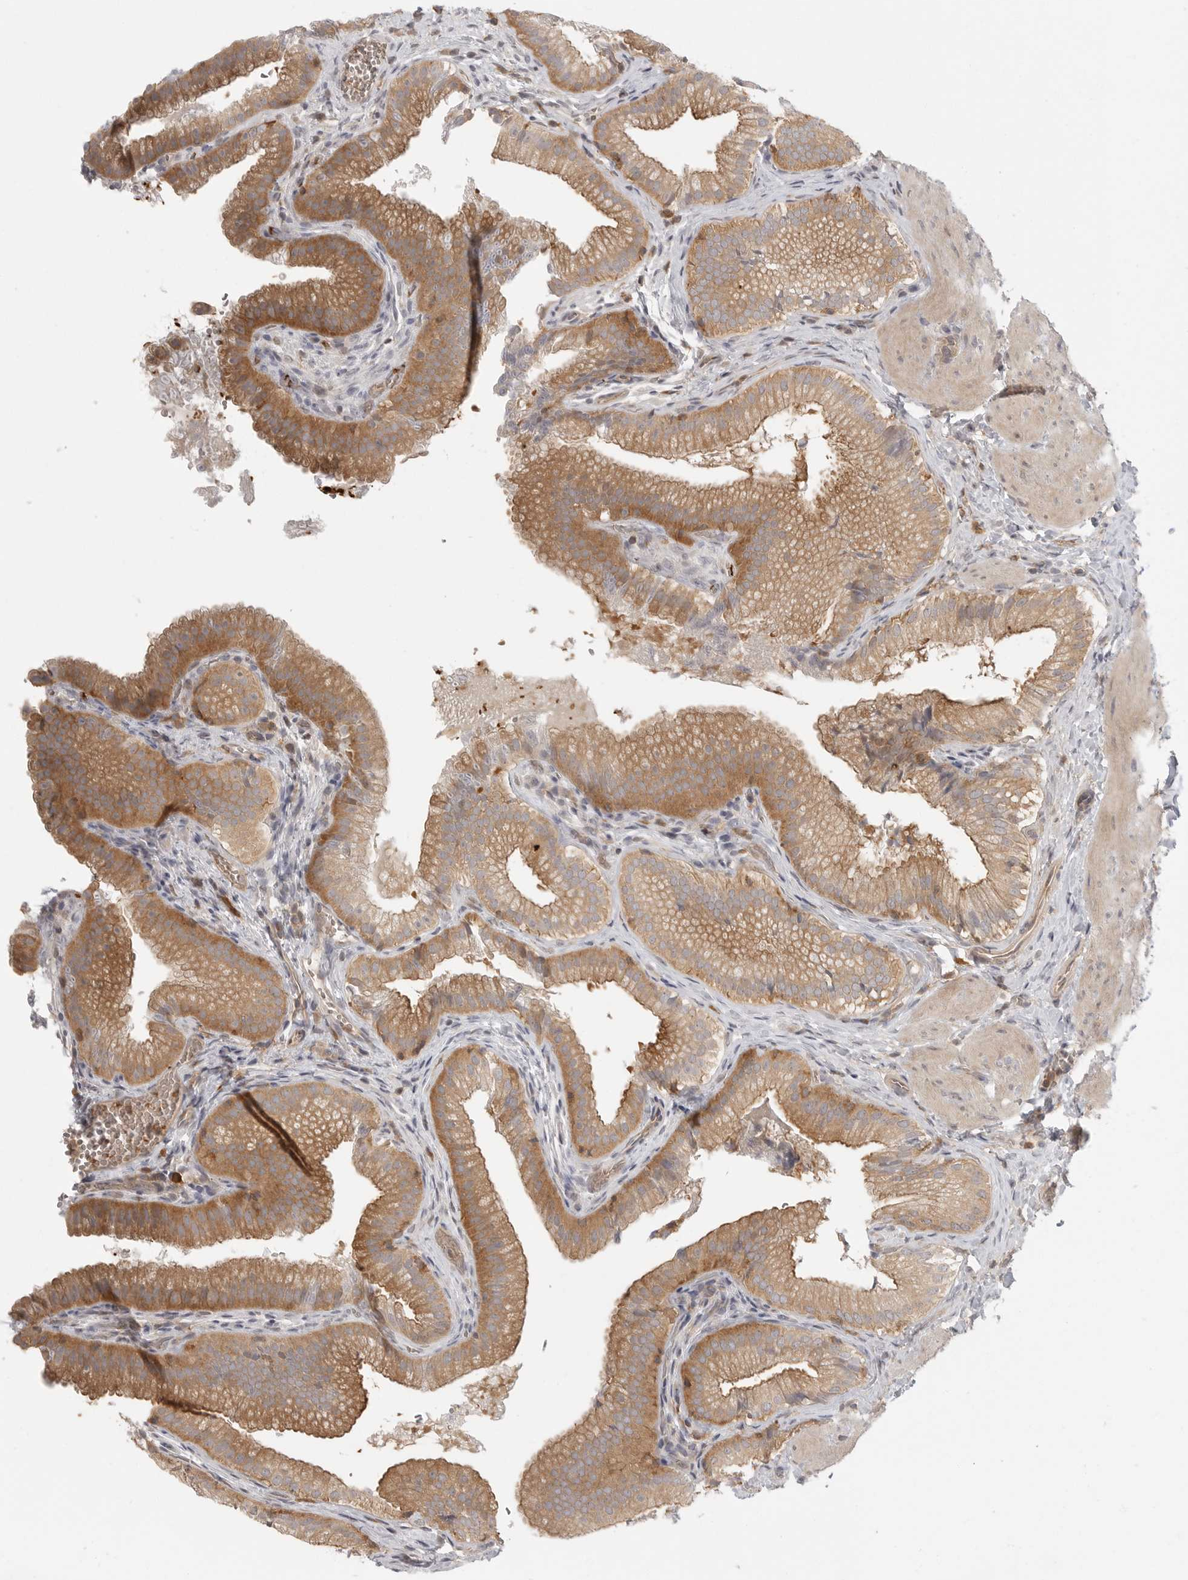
{"staining": {"intensity": "moderate", "quantity": ">75%", "location": "cytoplasmic/membranous"}, "tissue": "gallbladder", "cell_type": "Glandular cells", "image_type": "normal", "snomed": [{"axis": "morphology", "description": "Normal tissue, NOS"}, {"axis": "topography", "description": "Gallbladder"}], "caption": "Immunohistochemical staining of benign human gallbladder shows >75% levels of moderate cytoplasmic/membranous protein staining in about >75% of glandular cells.", "gene": "DBNL", "patient": {"sex": "female", "age": 30}}